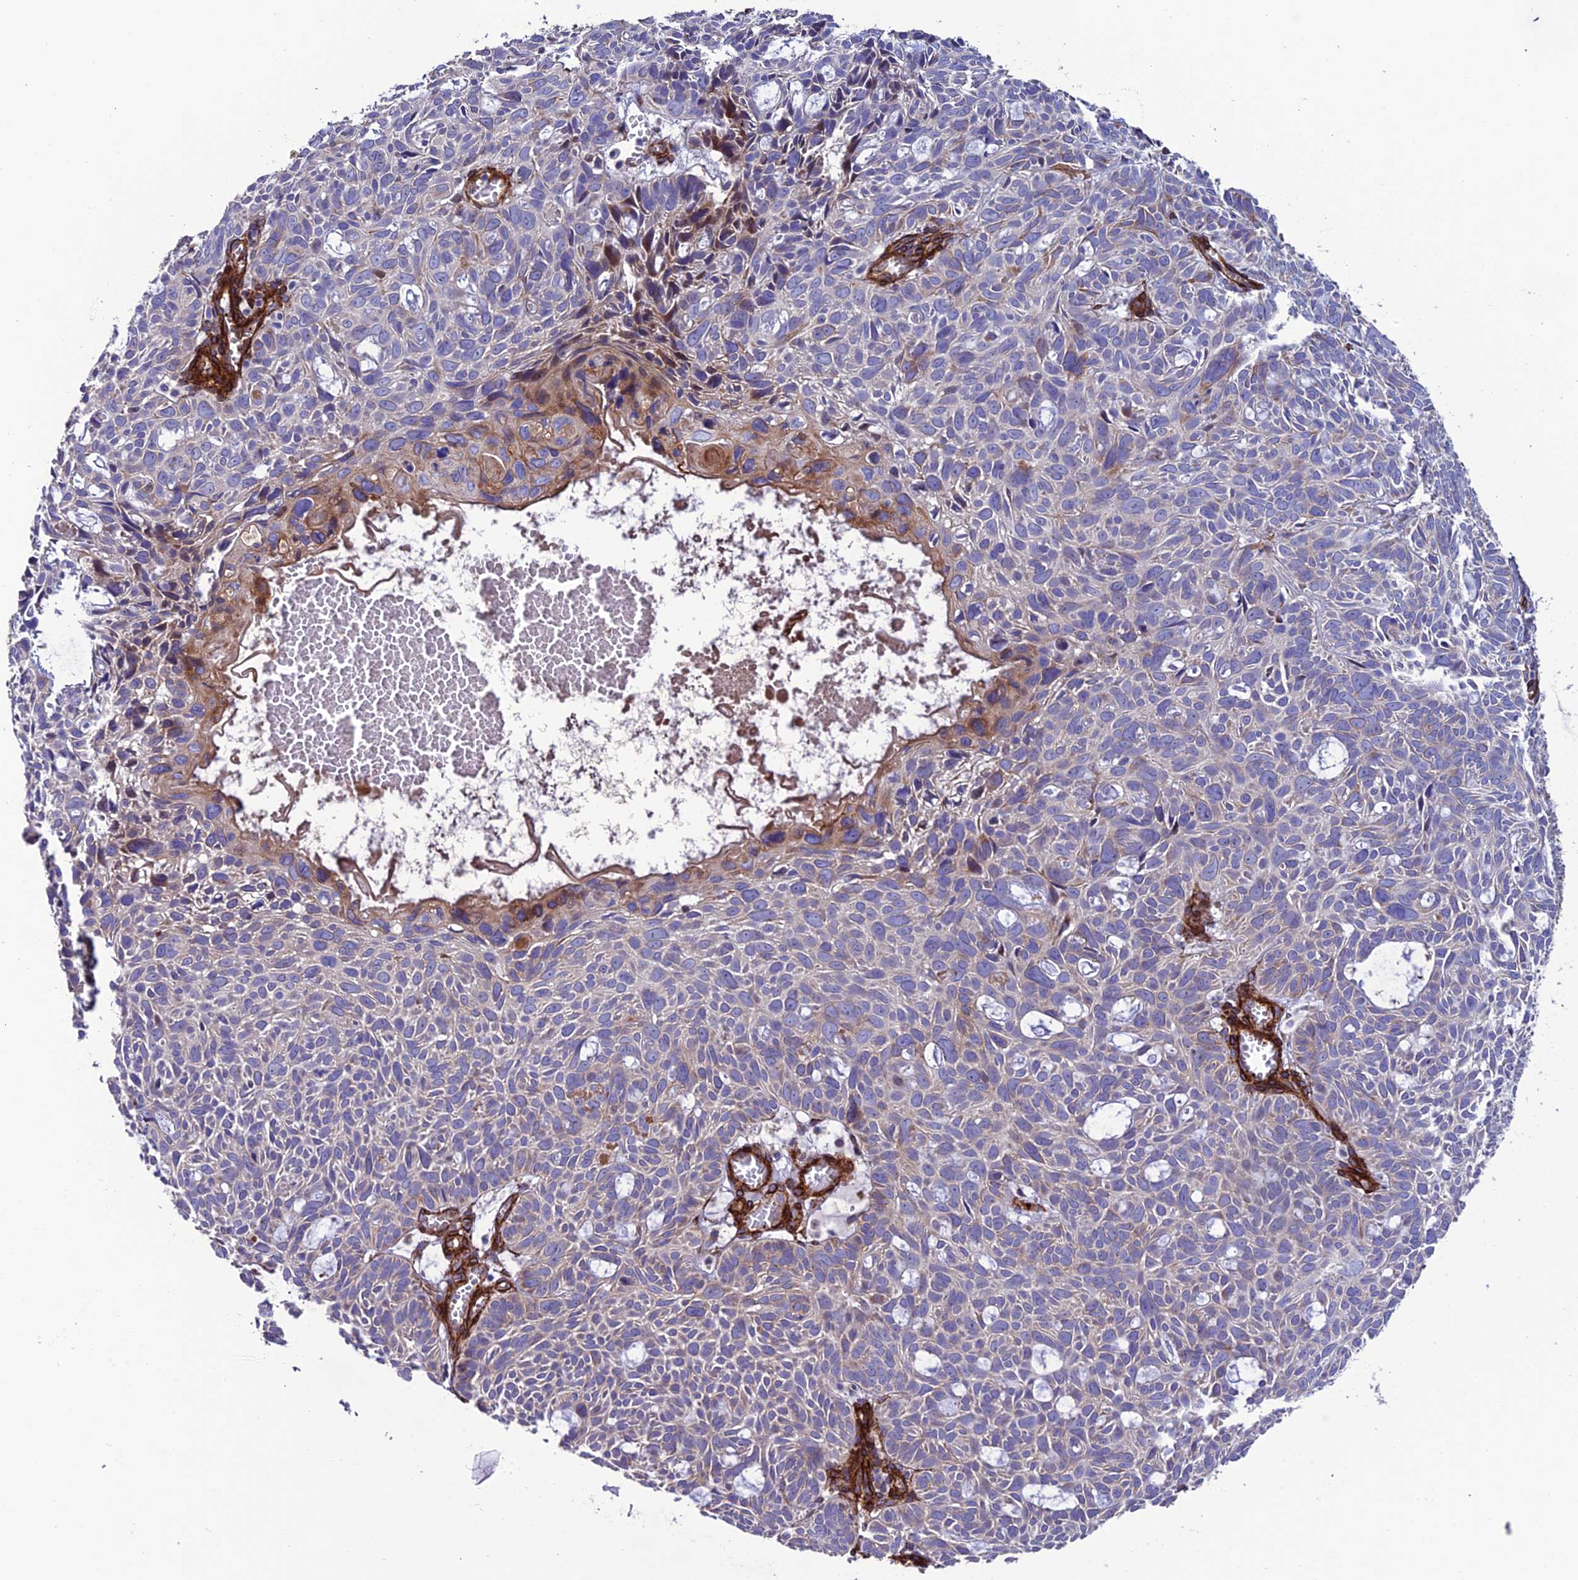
{"staining": {"intensity": "weak", "quantity": "<25%", "location": "cytoplasmic/membranous"}, "tissue": "skin cancer", "cell_type": "Tumor cells", "image_type": "cancer", "snomed": [{"axis": "morphology", "description": "Basal cell carcinoma"}, {"axis": "topography", "description": "Skin"}], "caption": "Basal cell carcinoma (skin) was stained to show a protein in brown. There is no significant expression in tumor cells. (DAB (3,3'-diaminobenzidine) immunohistochemistry (IHC), high magnification).", "gene": "REX1BD", "patient": {"sex": "male", "age": 69}}